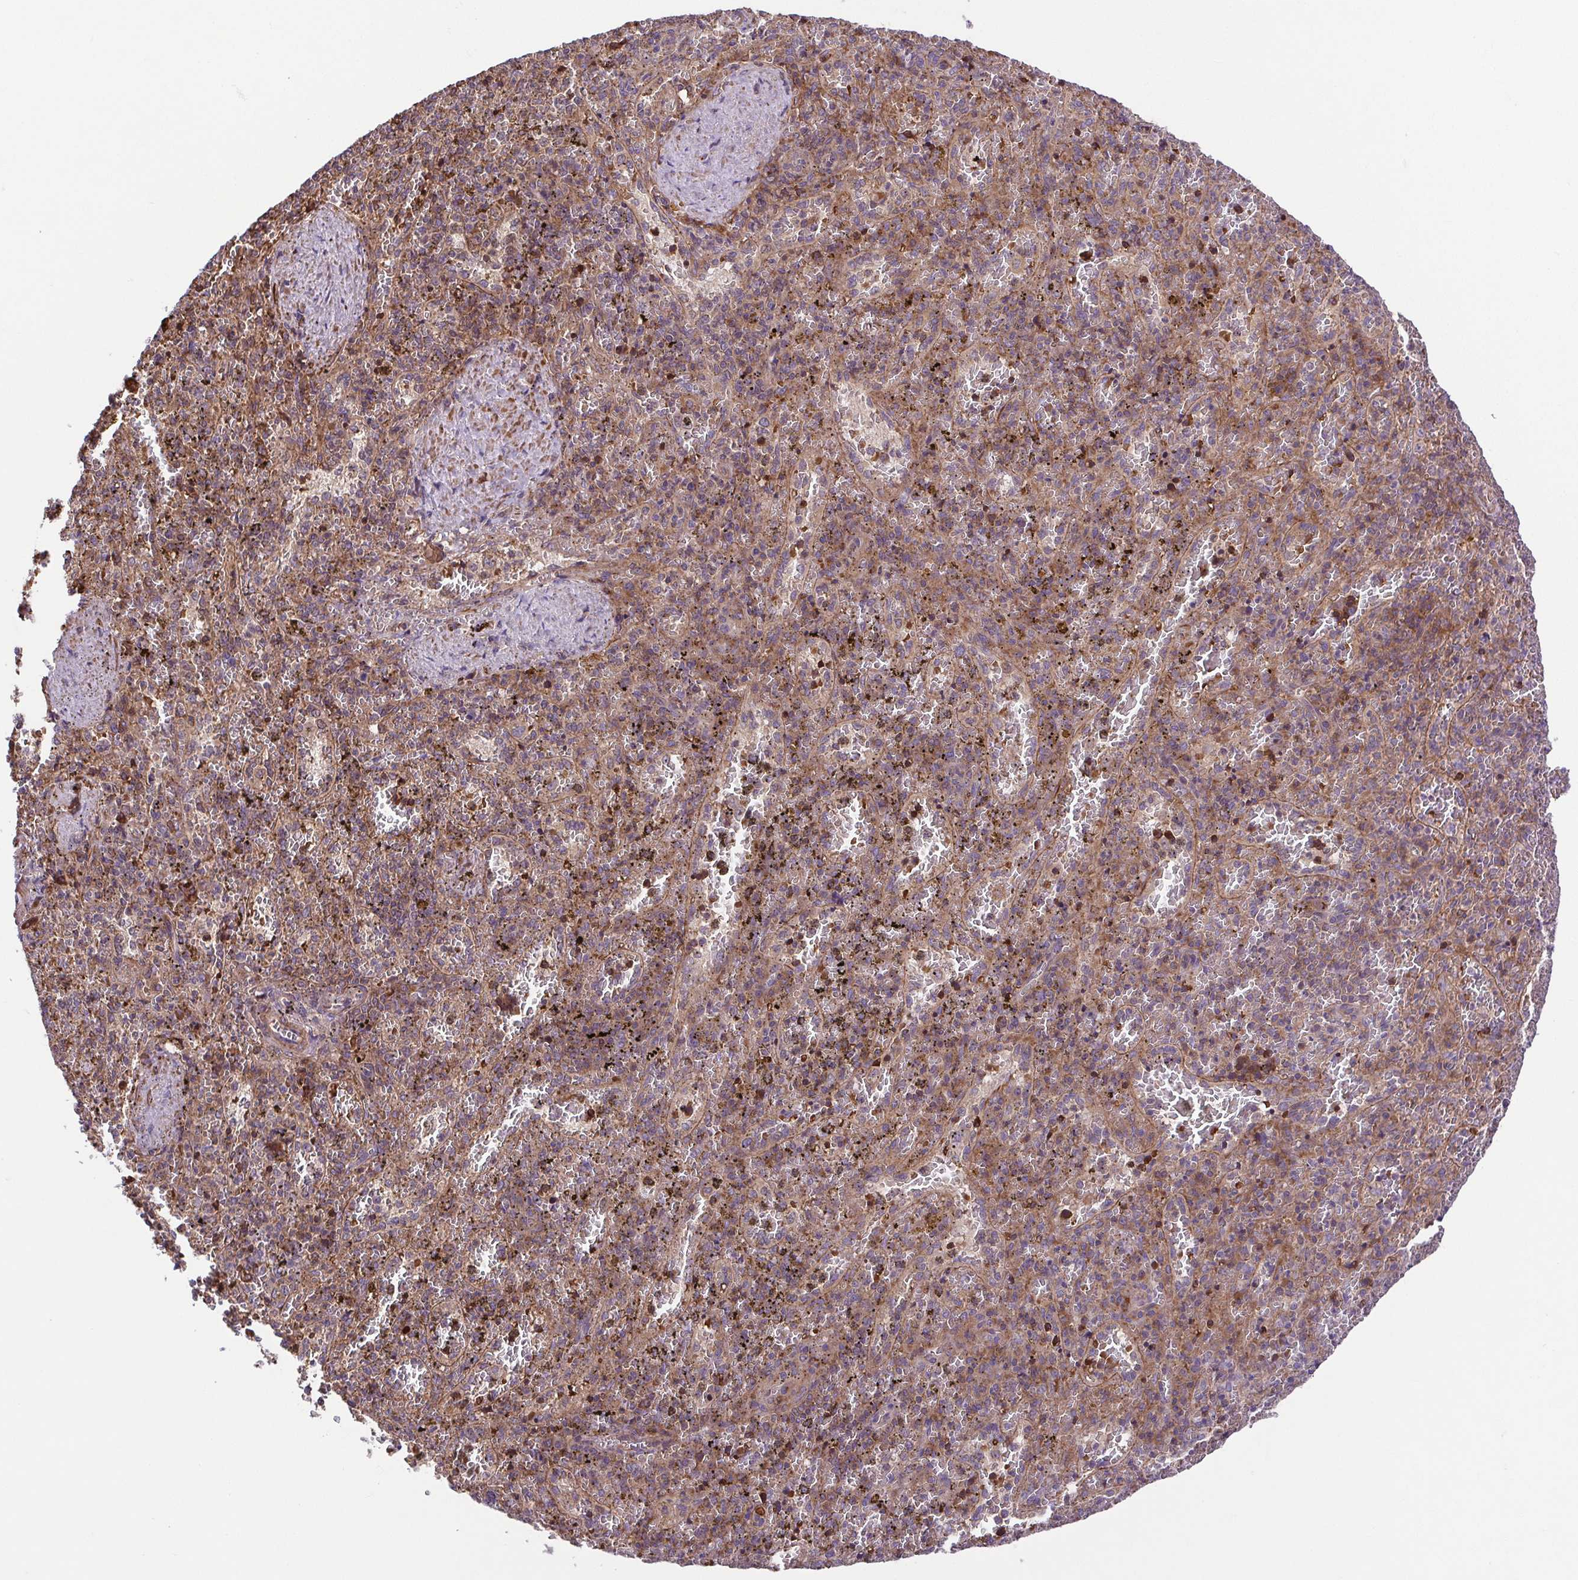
{"staining": {"intensity": "moderate", "quantity": "<25%", "location": "cytoplasmic/membranous"}, "tissue": "spleen", "cell_type": "Cells in red pulp", "image_type": "normal", "snomed": [{"axis": "morphology", "description": "Normal tissue, NOS"}, {"axis": "topography", "description": "Spleen"}], "caption": "Immunohistochemical staining of benign spleen shows <25% levels of moderate cytoplasmic/membranous protein expression in approximately <25% of cells in red pulp.", "gene": "IDE", "patient": {"sex": "female", "age": 50}}